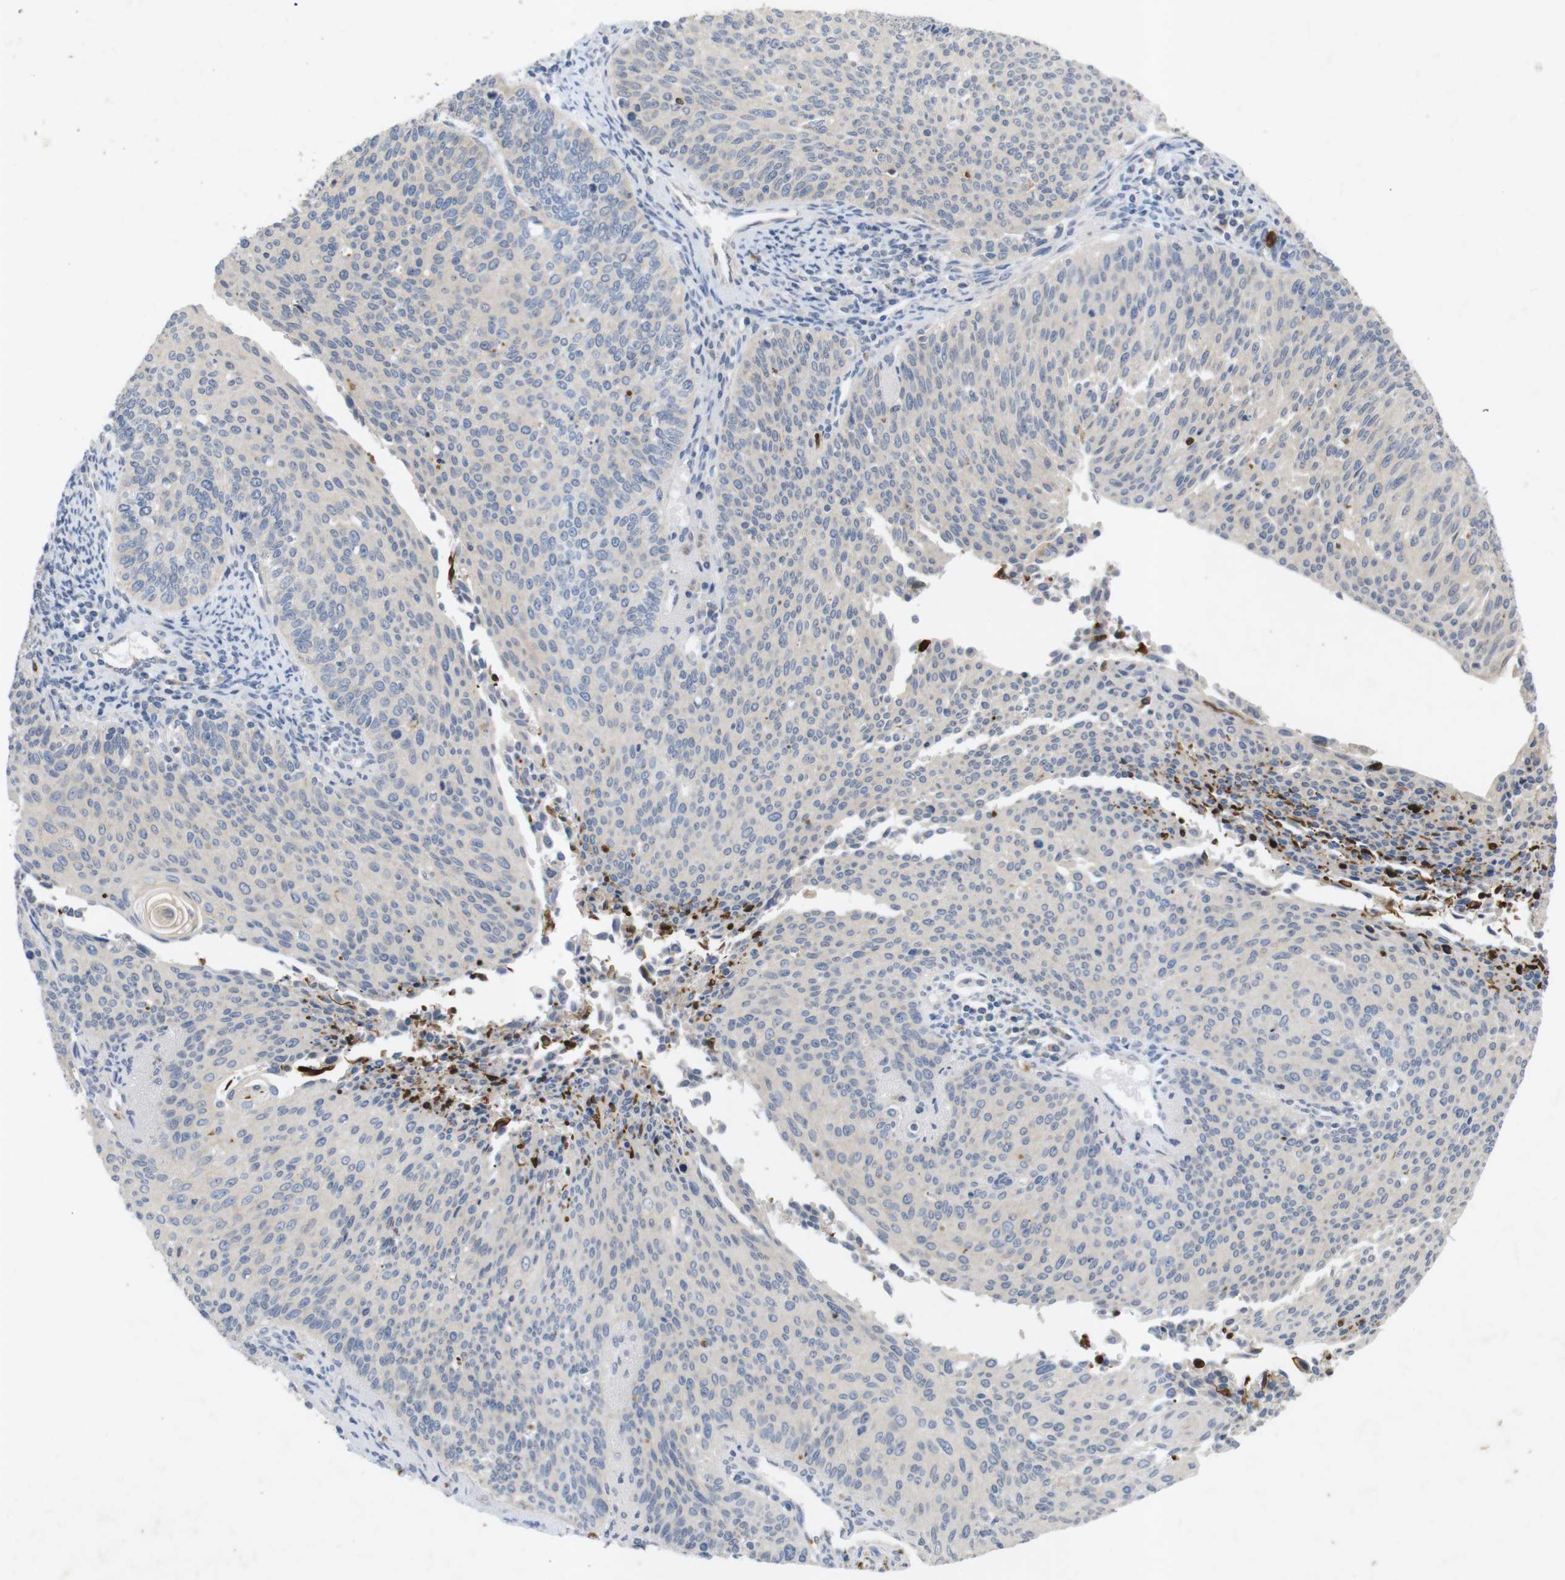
{"staining": {"intensity": "negative", "quantity": "none", "location": "none"}, "tissue": "cervical cancer", "cell_type": "Tumor cells", "image_type": "cancer", "snomed": [{"axis": "morphology", "description": "Squamous cell carcinoma, NOS"}, {"axis": "topography", "description": "Cervix"}], "caption": "Immunohistochemistry (IHC) histopathology image of neoplastic tissue: cervical squamous cell carcinoma stained with DAB (3,3'-diaminobenzidine) exhibits no significant protein positivity in tumor cells.", "gene": "TSPAN14", "patient": {"sex": "female", "age": 55}}